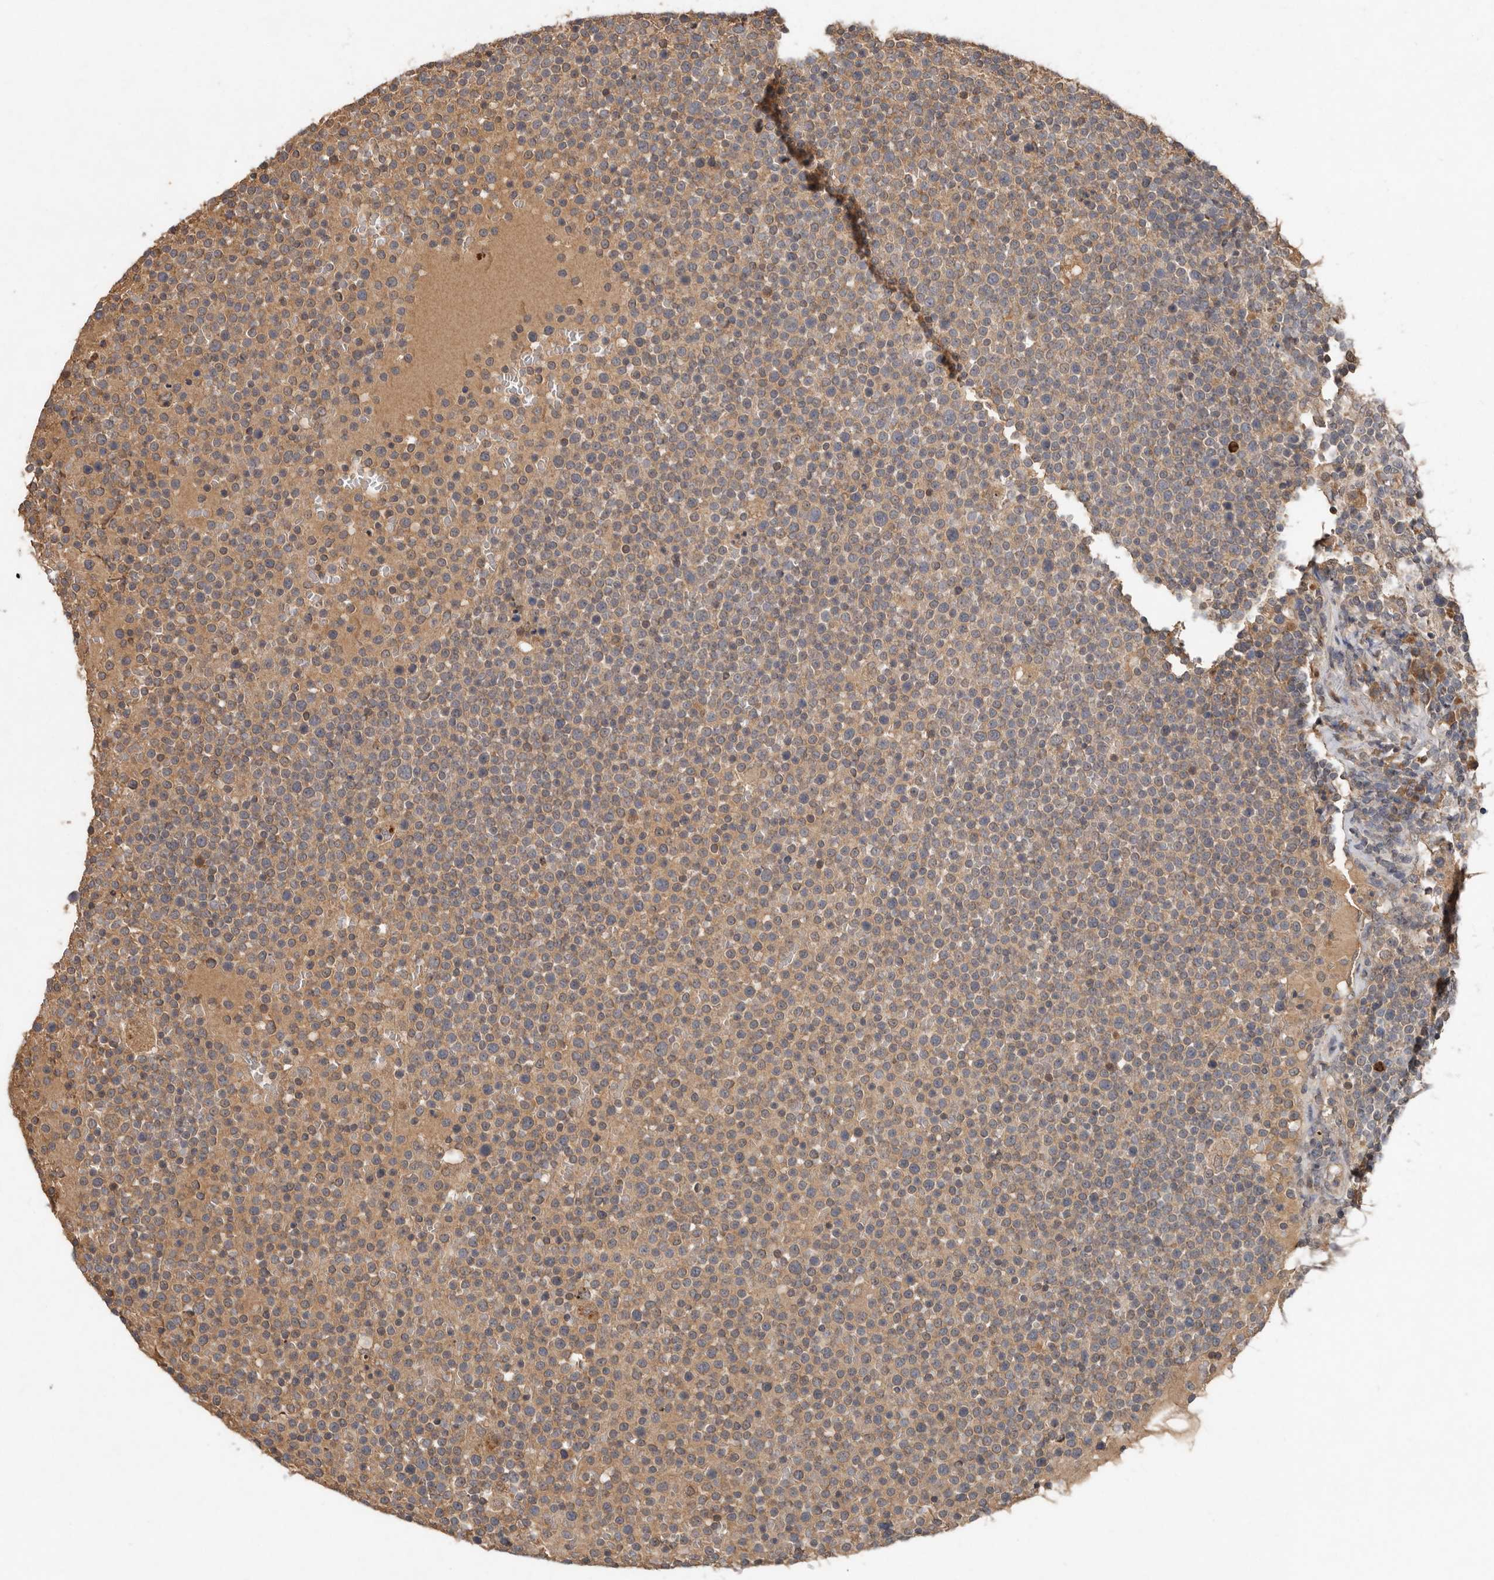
{"staining": {"intensity": "weak", "quantity": "25%-75%", "location": "cytoplasmic/membranous"}, "tissue": "lymphoma", "cell_type": "Tumor cells", "image_type": "cancer", "snomed": [{"axis": "morphology", "description": "Malignant lymphoma, non-Hodgkin's type, High grade"}, {"axis": "topography", "description": "Lymph node"}], "caption": "Immunohistochemical staining of lymphoma shows weak cytoplasmic/membranous protein staining in about 25%-75% of tumor cells. (brown staining indicates protein expression, while blue staining denotes nuclei).", "gene": "KIF26B", "patient": {"sex": "male", "age": 61}}